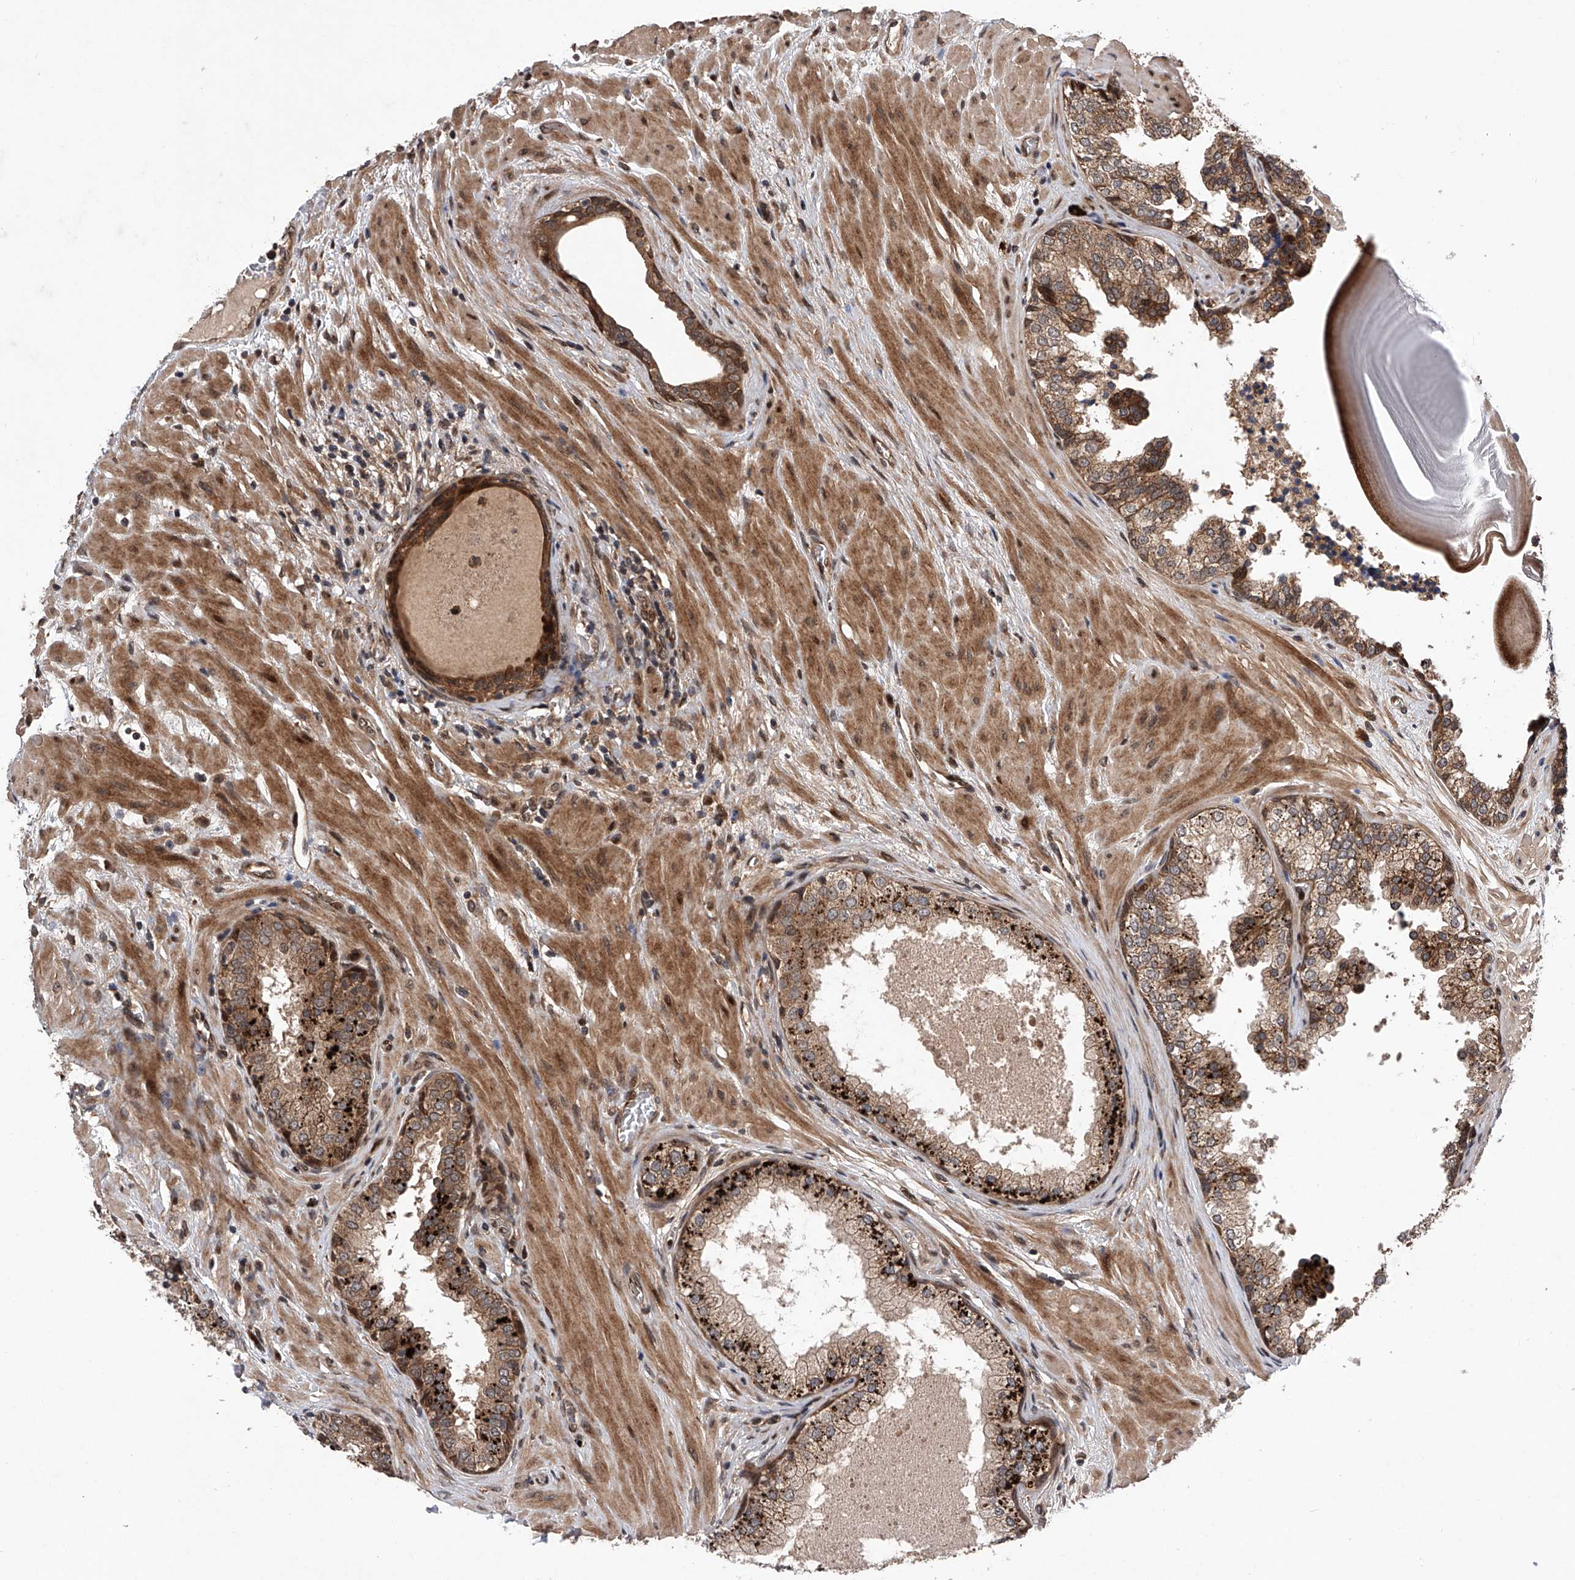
{"staining": {"intensity": "strong", "quantity": ">75%", "location": "cytoplasmic/membranous"}, "tissue": "prostate", "cell_type": "Glandular cells", "image_type": "normal", "snomed": [{"axis": "morphology", "description": "Normal tissue, NOS"}, {"axis": "topography", "description": "Prostate"}], "caption": "Protein staining displays strong cytoplasmic/membranous positivity in approximately >75% of glandular cells in normal prostate. Nuclei are stained in blue.", "gene": "MAP3K11", "patient": {"sex": "male", "age": 48}}